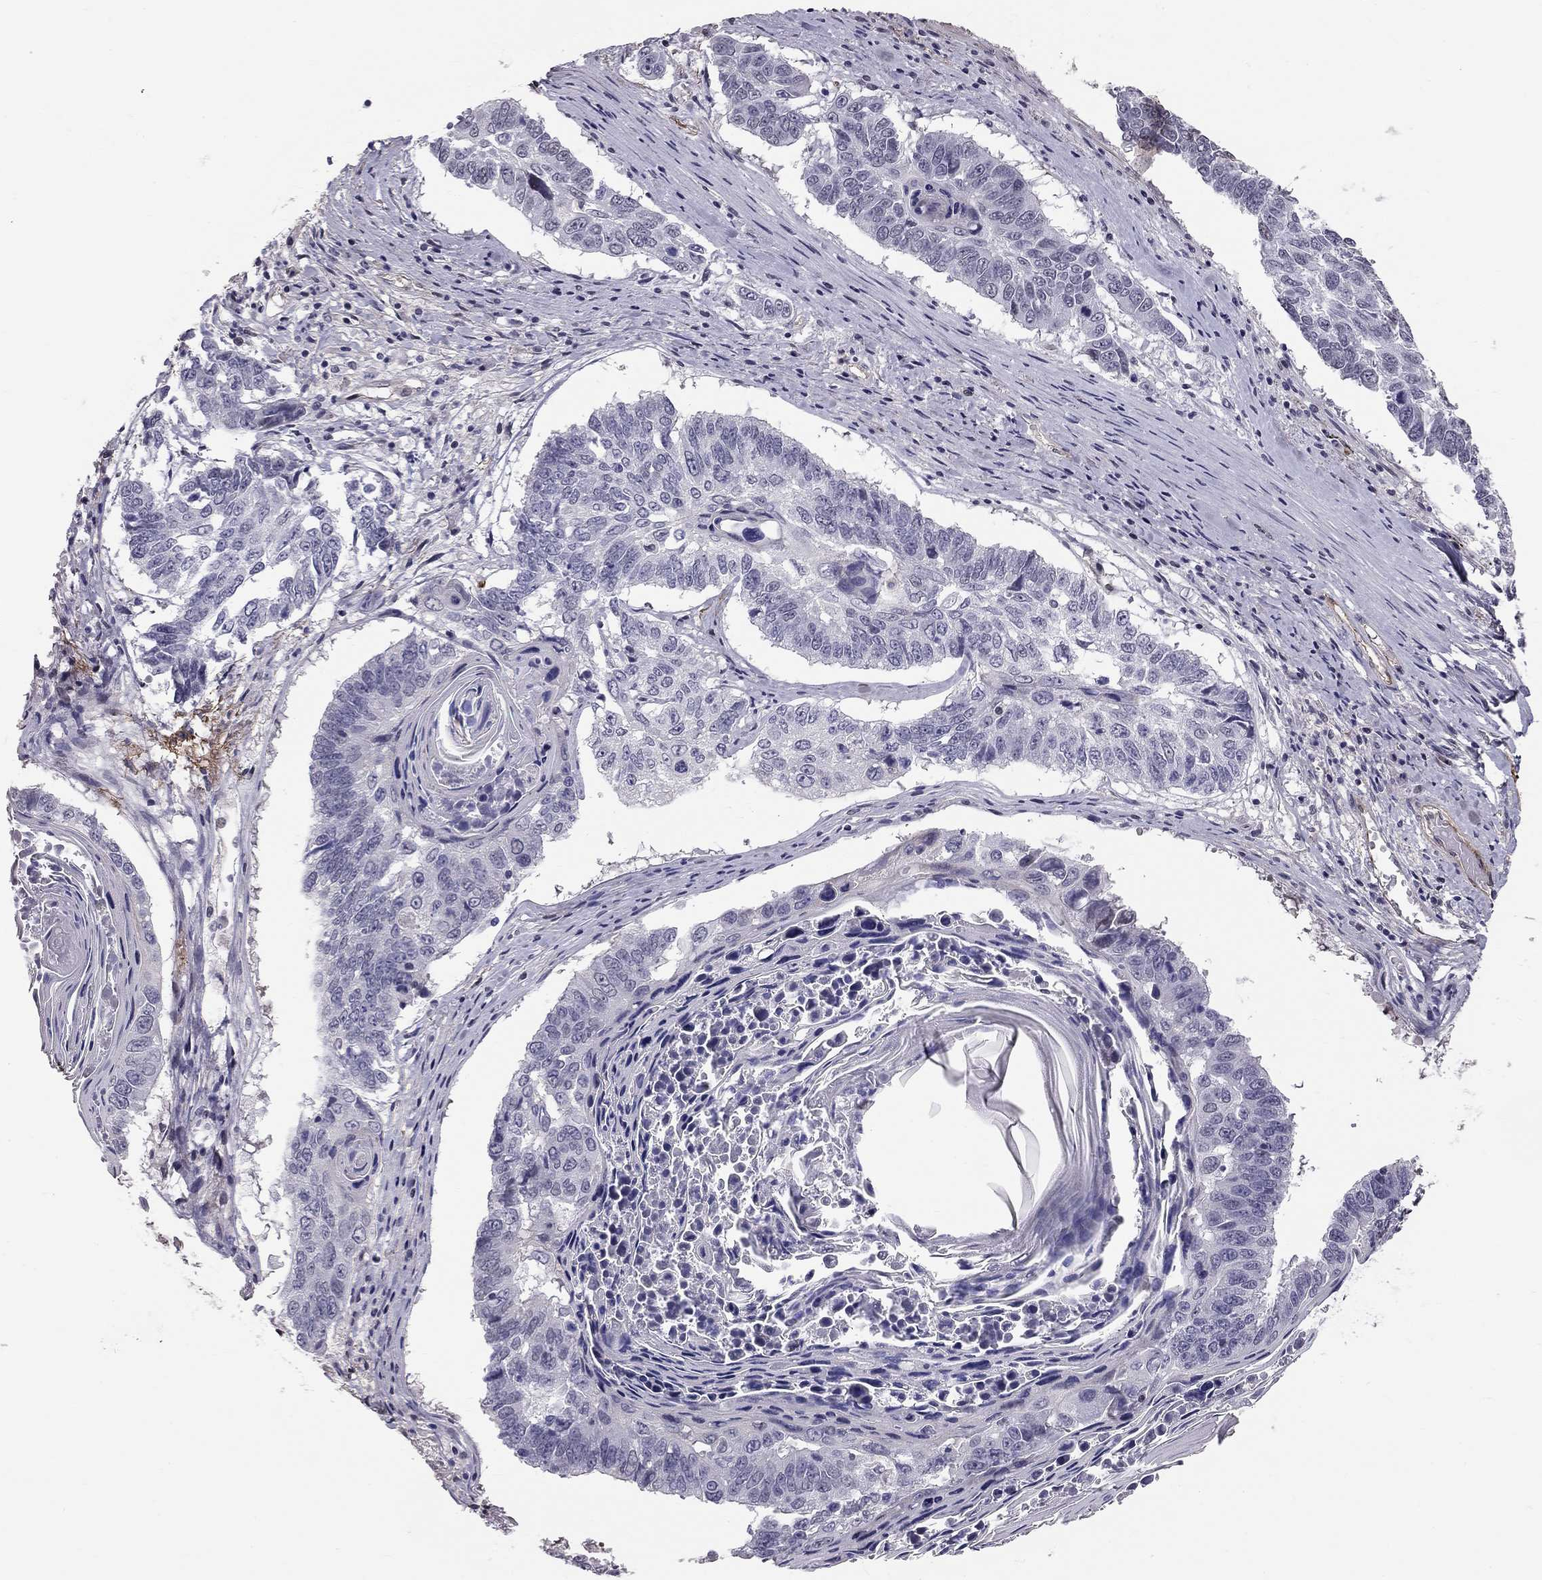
{"staining": {"intensity": "negative", "quantity": "none", "location": "none"}, "tissue": "lung cancer", "cell_type": "Tumor cells", "image_type": "cancer", "snomed": [{"axis": "morphology", "description": "Squamous cell carcinoma, NOS"}, {"axis": "topography", "description": "Lung"}], "caption": "Tumor cells are negative for protein expression in human lung cancer (squamous cell carcinoma).", "gene": "GJB4", "patient": {"sex": "male", "age": 73}}